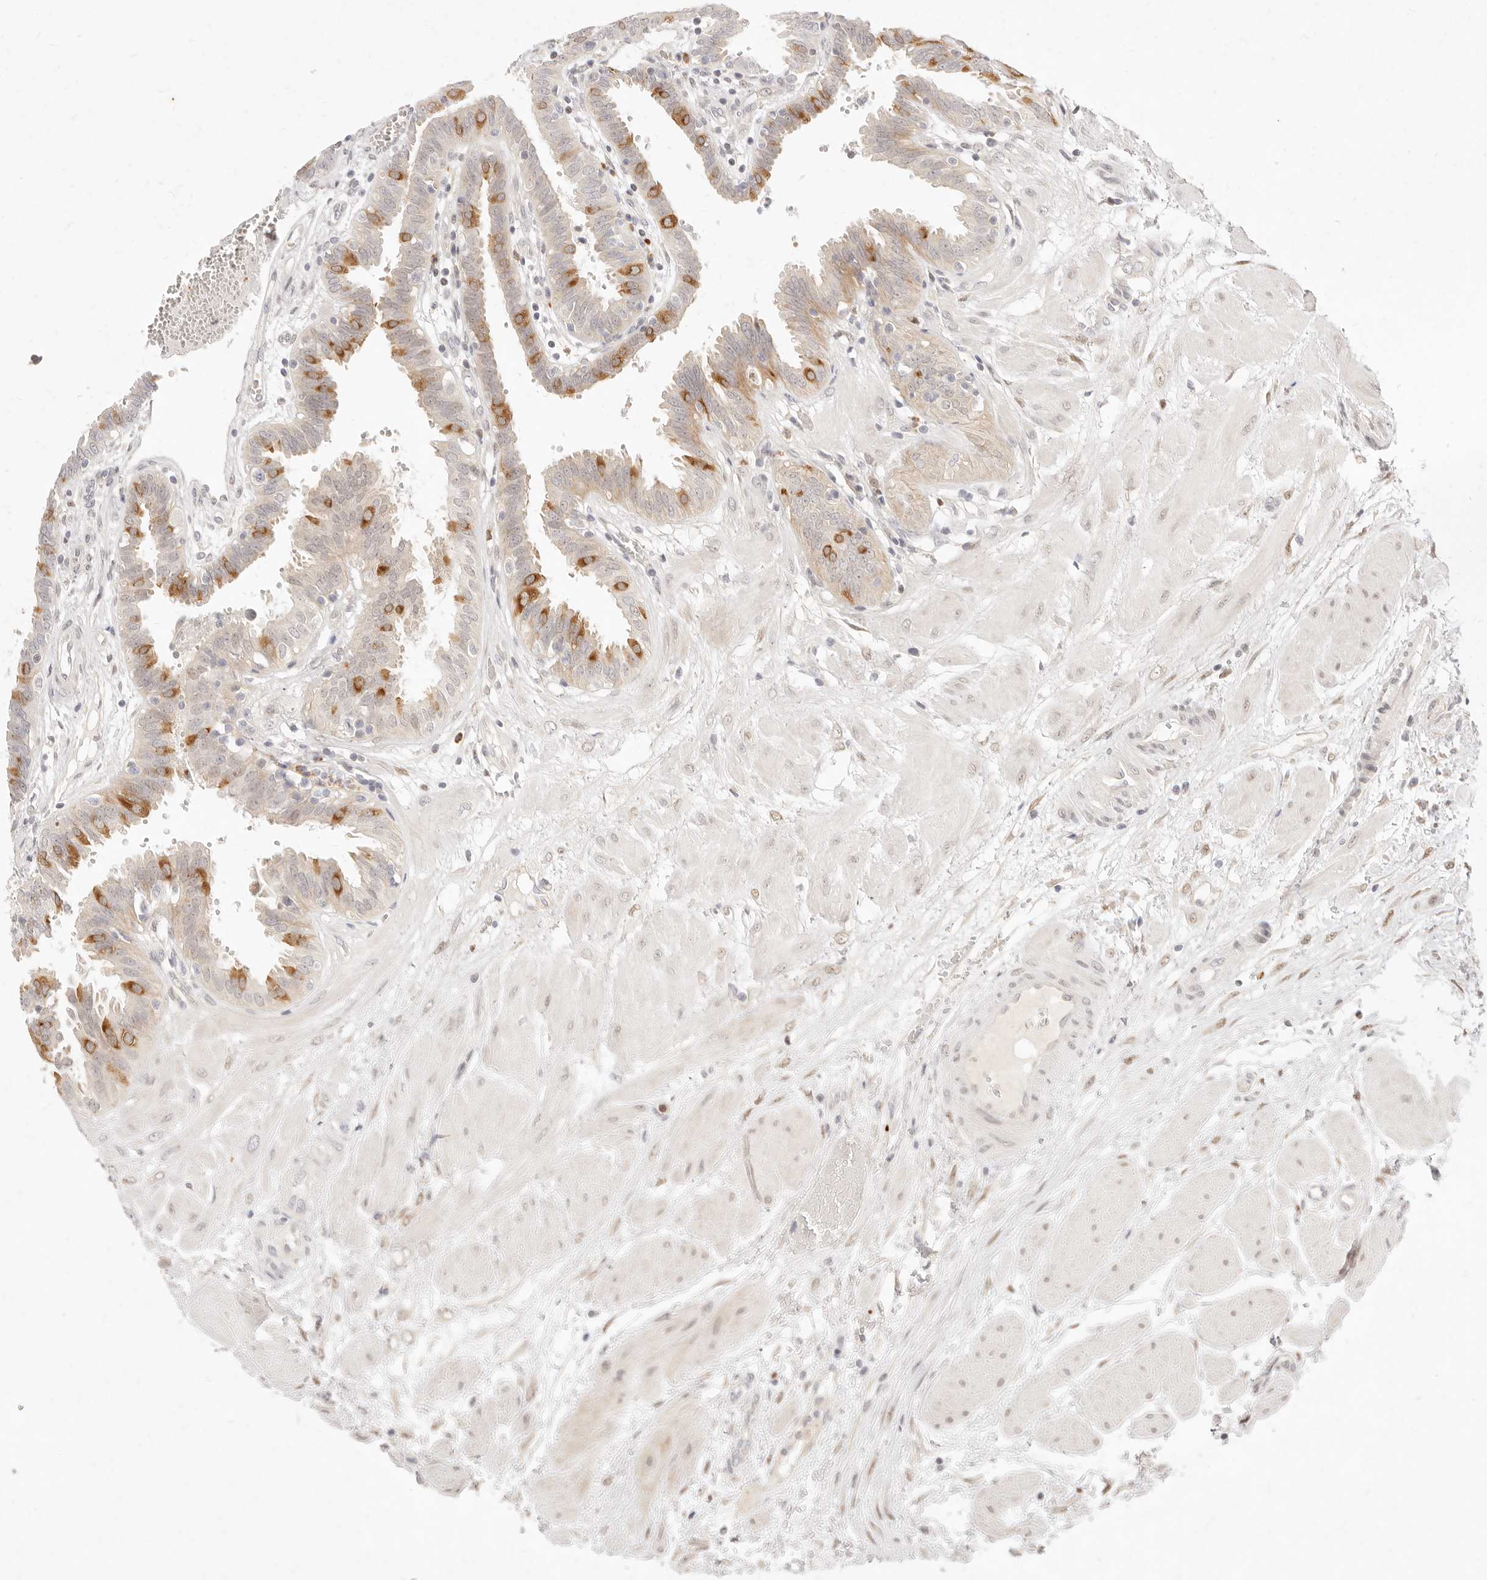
{"staining": {"intensity": "moderate", "quantity": ">75%", "location": "cytoplasmic/membranous"}, "tissue": "fallopian tube", "cell_type": "Glandular cells", "image_type": "normal", "snomed": [{"axis": "morphology", "description": "Normal tissue, NOS"}, {"axis": "topography", "description": "Fallopian tube"}, {"axis": "topography", "description": "Placenta"}], "caption": "Moderate cytoplasmic/membranous expression for a protein is appreciated in approximately >75% of glandular cells of normal fallopian tube using IHC.", "gene": "ASCL3", "patient": {"sex": "female", "age": 32}}